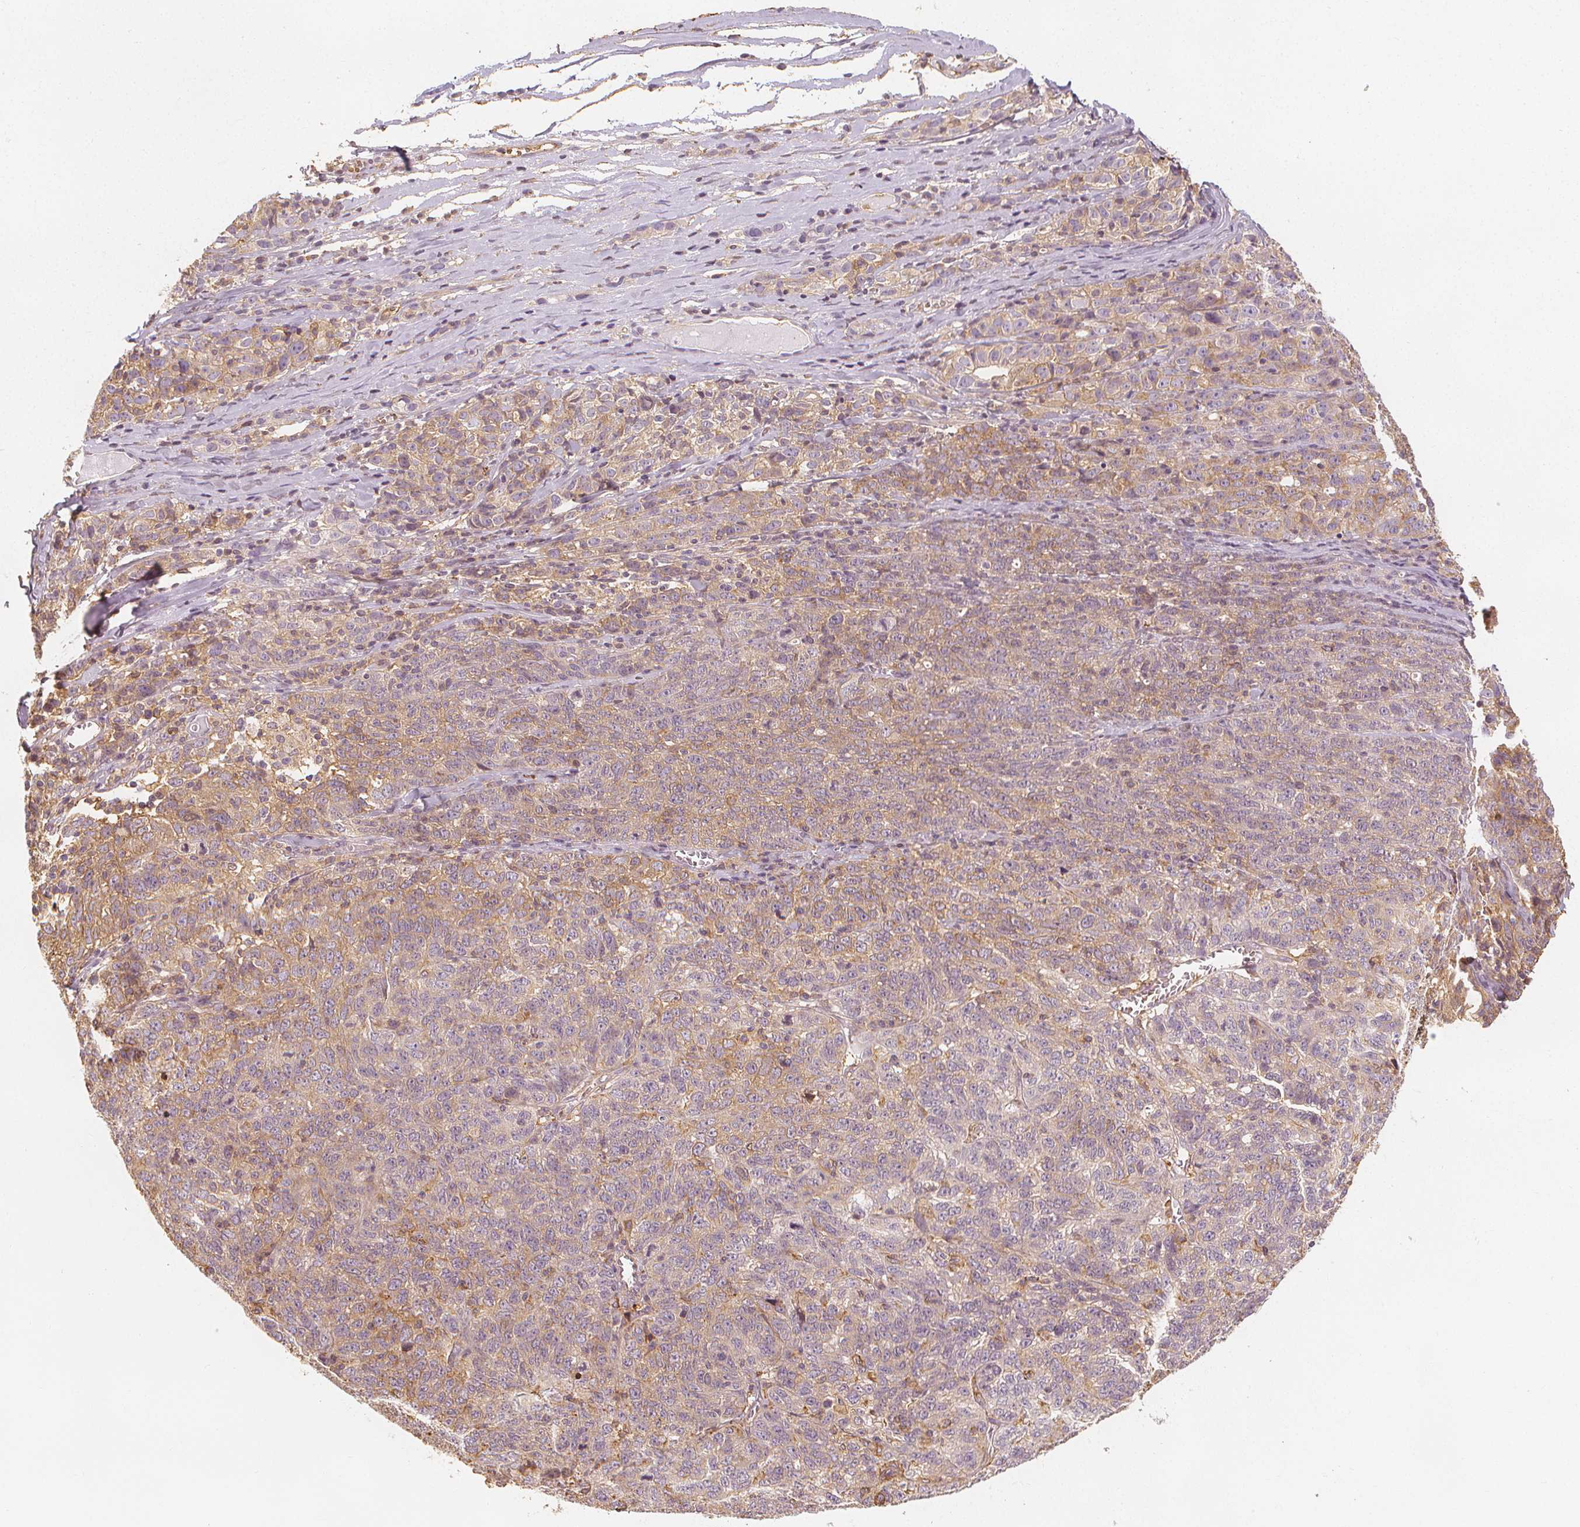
{"staining": {"intensity": "weak", "quantity": "25%-75%", "location": "cytoplasmic/membranous"}, "tissue": "ovarian cancer", "cell_type": "Tumor cells", "image_type": "cancer", "snomed": [{"axis": "morphology", "description": "Cystadenocarcinoma, serous, NOS"}, {"axis": "topography", "description": "Ovary"}], "caption": "Immunohistochemical staining of ovarian cancer displays low levels of weak cytoplasmic/membranous protein expression in approximately 25%-75% of tumor cells.", "gene": "ARHGAP26", "patient": {"sex": "female", "age": 71}}